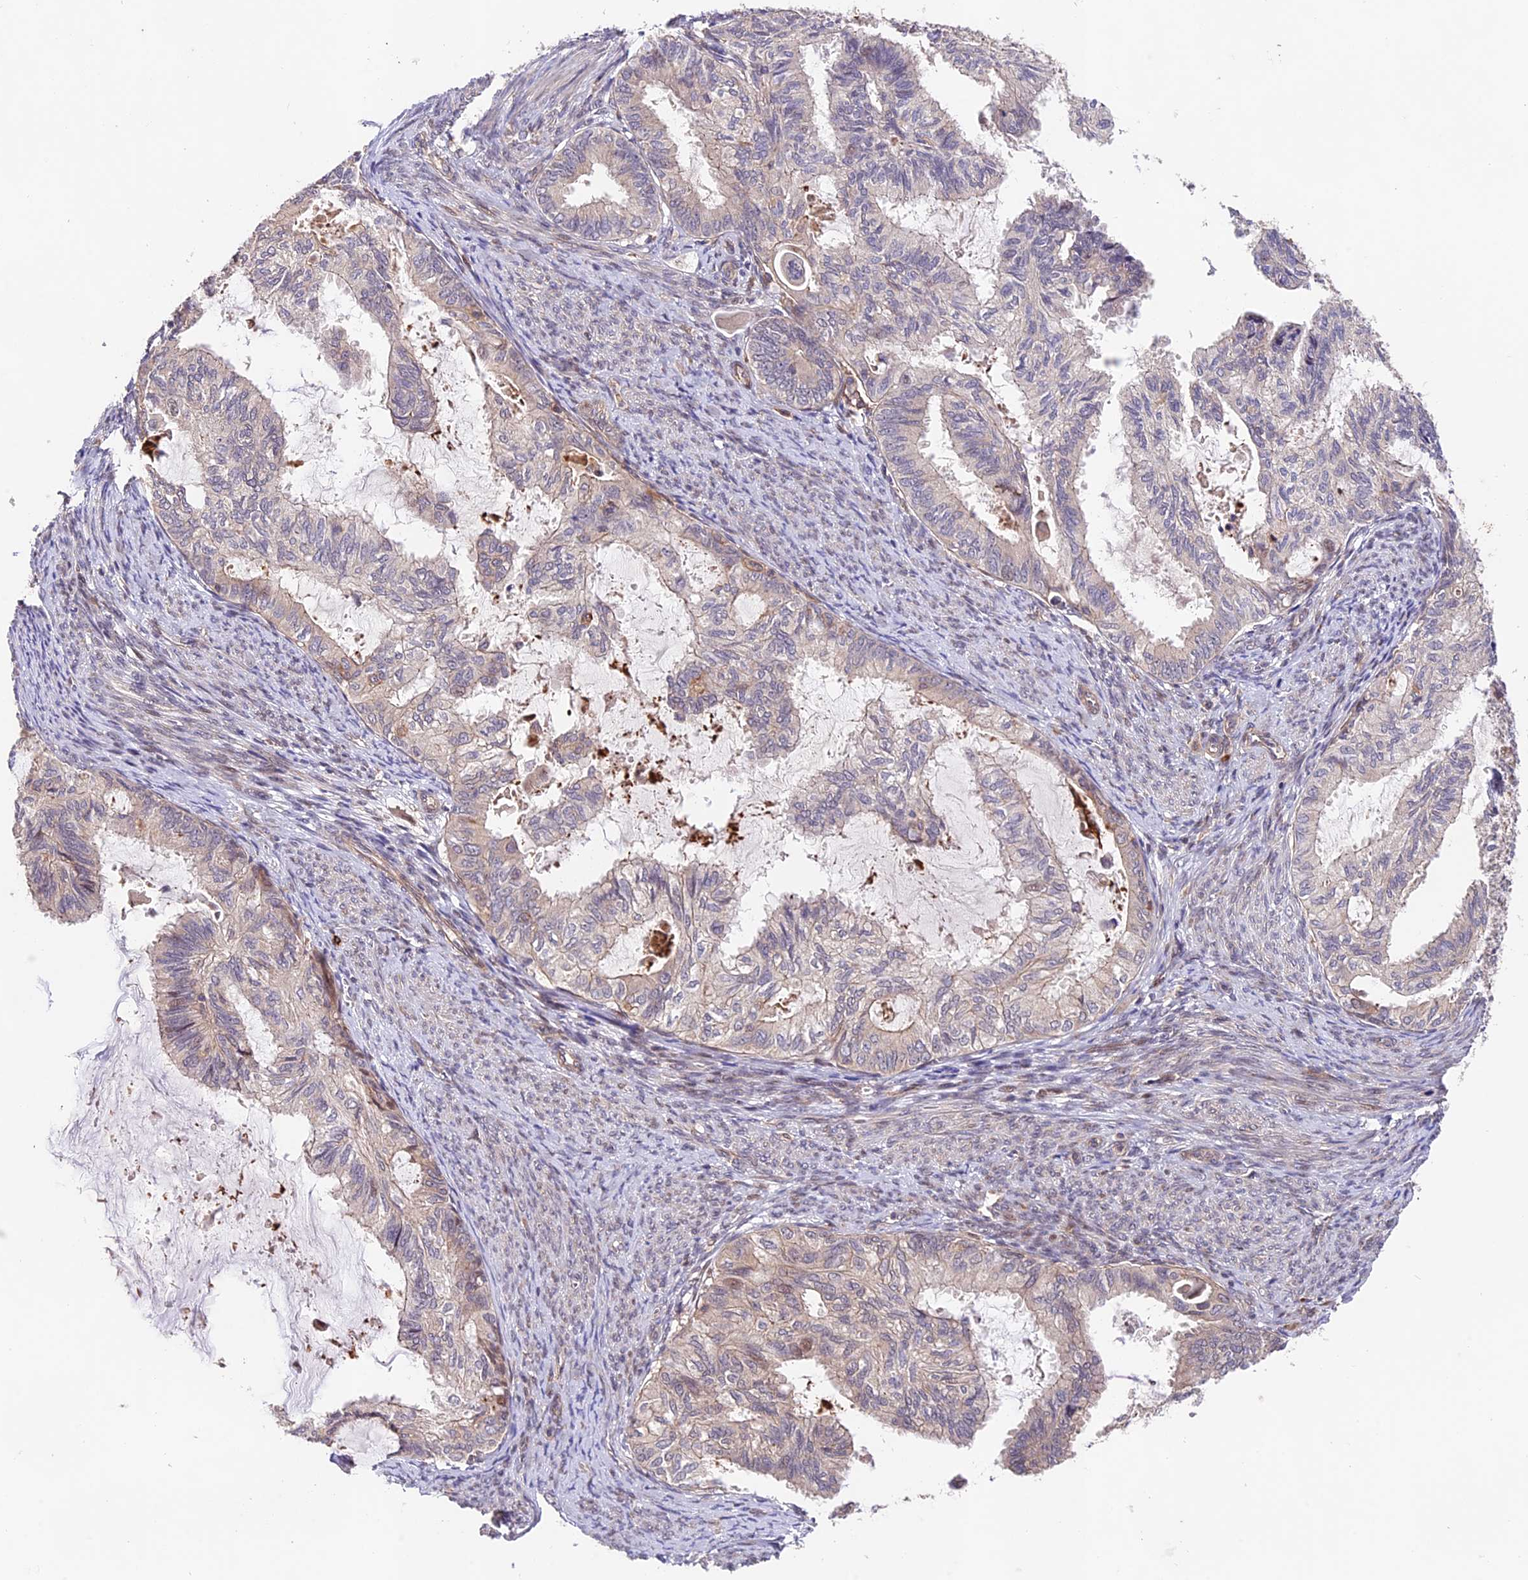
{"staining": {"intensity": "weak", "quantity": "<25%", "location": "cytoplasmic/membranous"}, "tissue": "cervical cancer", "cell_type": "Tumor cells", "image_type": "cancer", "snomed": [{"axis": "morphology", "description": "Normal tissue, NOS"}, {"axis": "morphology", "description": "Adenocarcinoma, NOS"}, {"axis": "topography", "description": "Cervix"}, {"axis": "topography", "description": "Endometrium"}], "caption": "IHC histopathology image of neoplastic tissue: cervical adenocarcinoma stained with DAB (3,3'-diaminobenzidine) displays no significant protein expression in tumor cells. (DAB (3,3'-diaminobenzidine) immunohistochemistry (IHC) with hematoxylin counter stain).", "gene": "CACNA1H", "patient": {"sex": "female", "age": 86}}